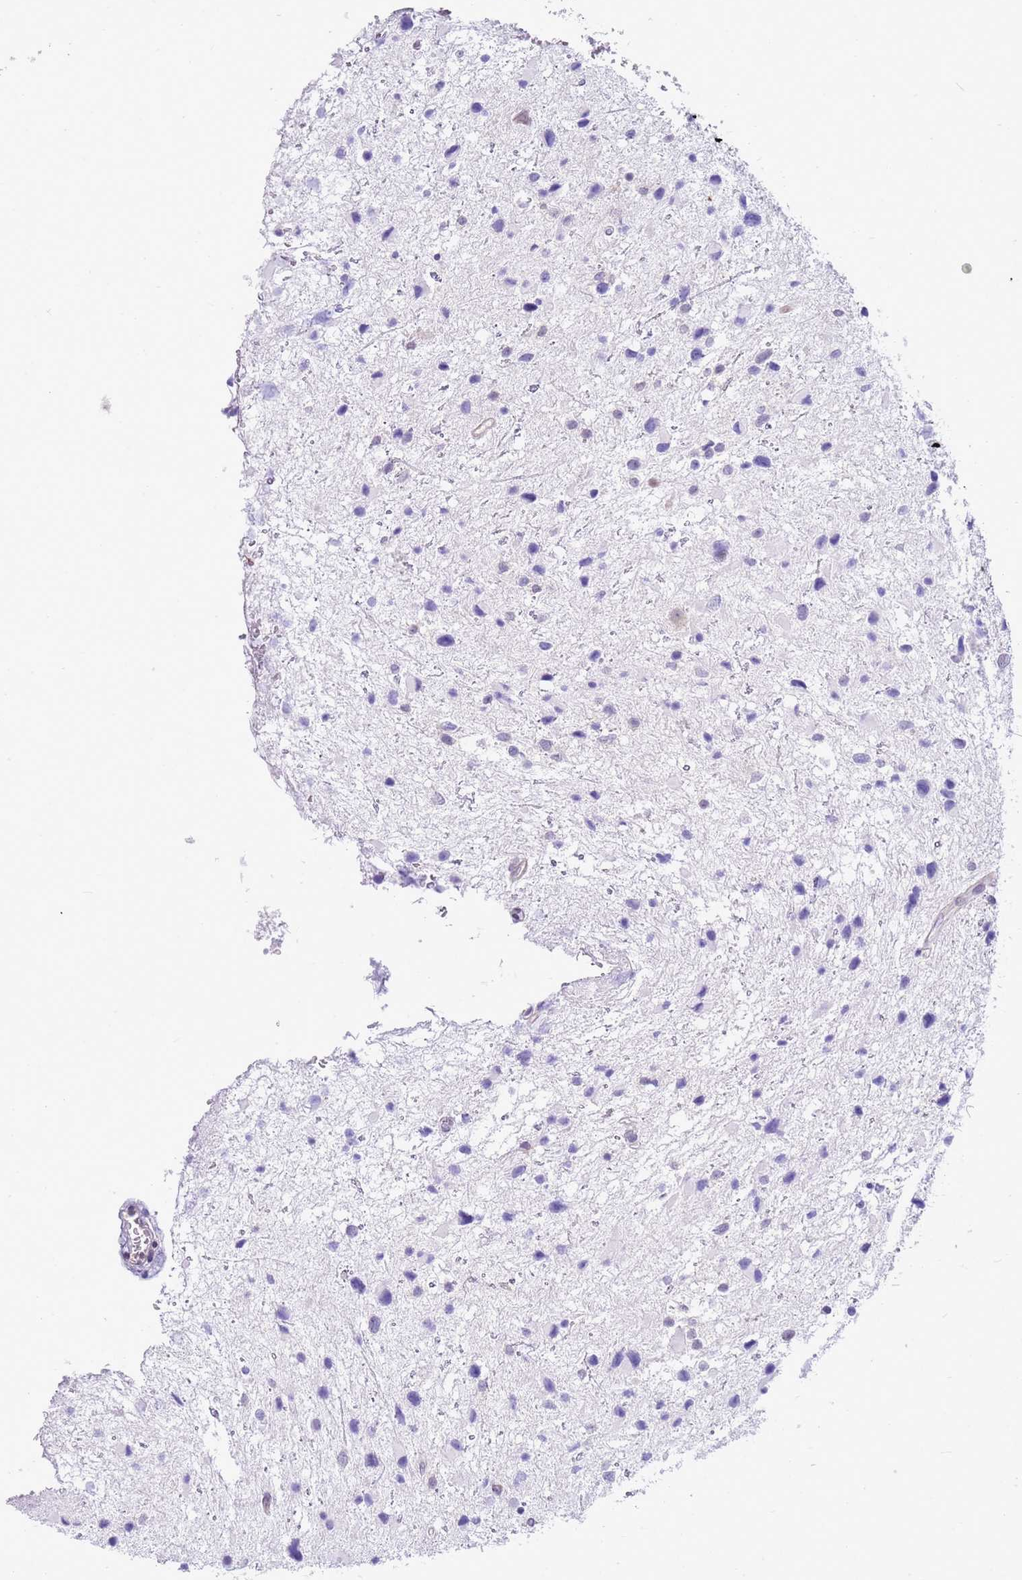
{"staining": {"intensity": "negative", "quantity": "none", "location": "none"}, "tissue": "glioma", "cell_type": "Tumor cells", "image_type": "cancer", "snomed": [{"axis": "morphology", "description": "Glioma, malignant, Low grade"}, {"axis": "topography", "description": "Brain"}], "caption": "Immunohistochemistry image of neoplastic tissue: human glioma stained with DAB exhibits no significant protein staining in tumor cells.", "gene": "DDI2", "patient": {"sex": "female", "age": 32}}